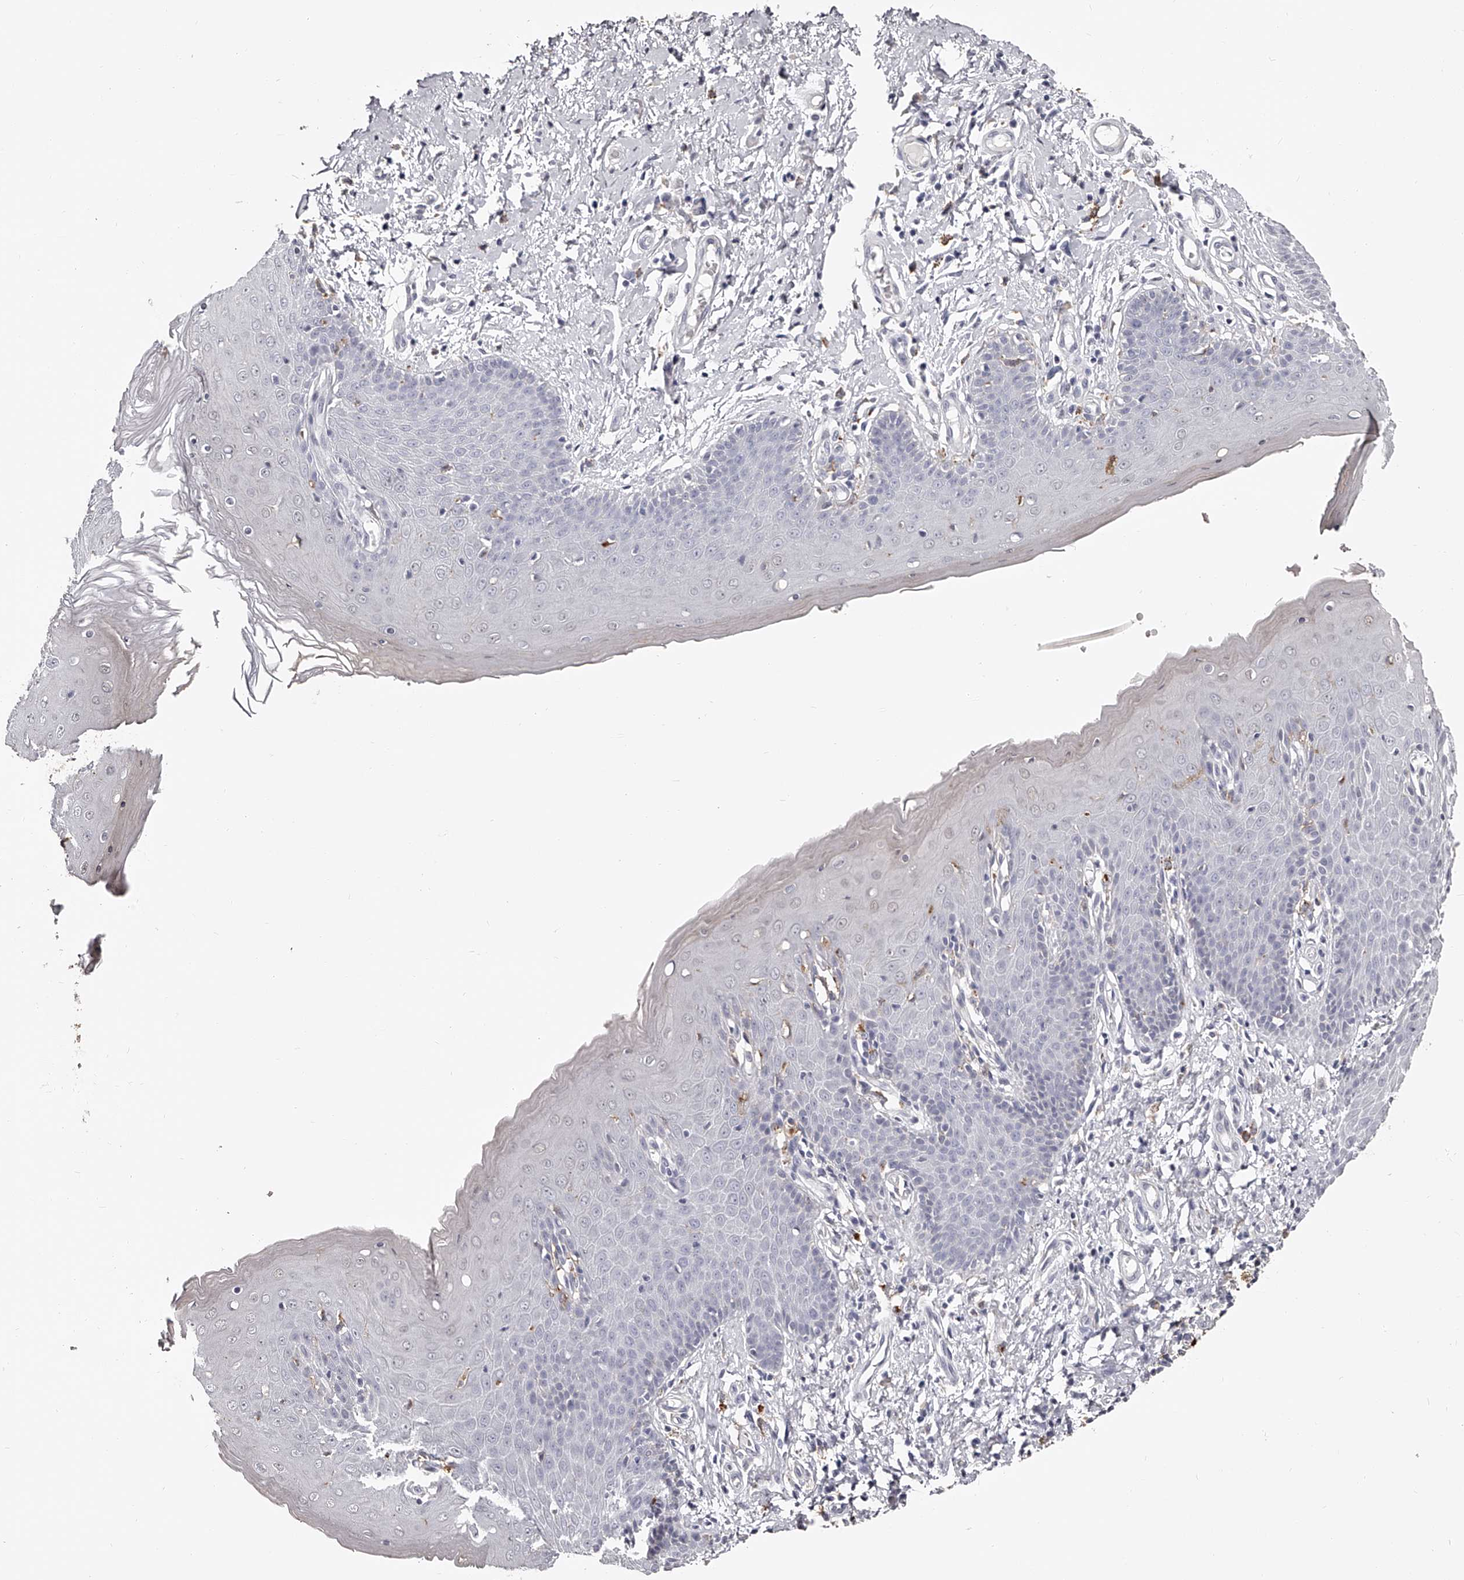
{"staining": {"intensity": "negative", "quantity": "none", "location": "none"}, "tissue": "skin", "cell_type": "Epidermal cells", "image_type": "normal", "snomed": [{"axis": "morphology", "description": "Normal tissue, NOS"}, {"axis": "topography", "description": "Vulva"}], "caption": "The IHC histopathology image has no significant staining in epidermal cells of skin.", "gene": "PACSIN1", "patient": {"sex": "female", "age": 66}}